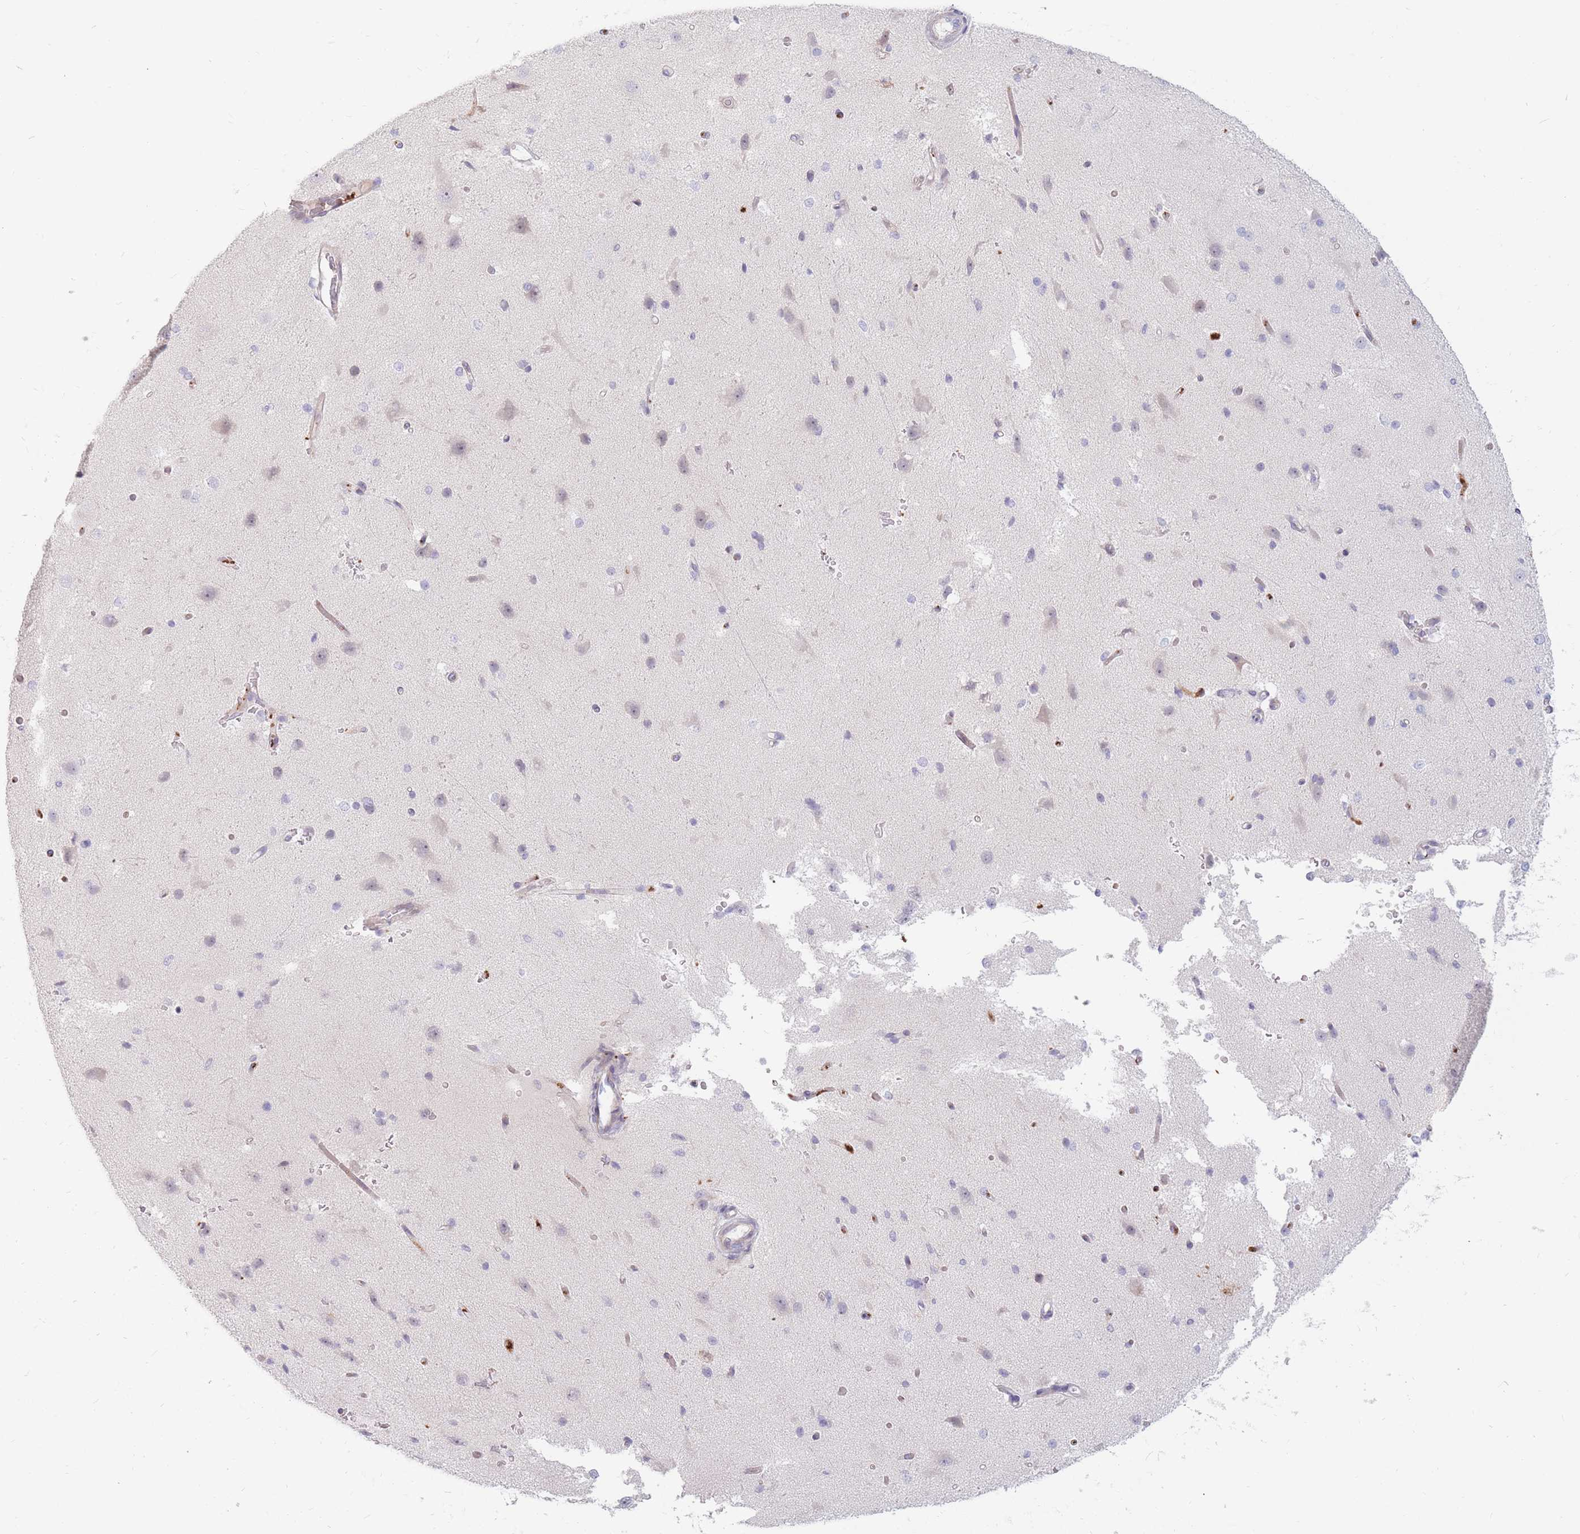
{"staining": {"intensity": "negative", "quantity": "none", "location": "none"}, "tissue": "cerebral cortex", "cell_type": "Endothelial cells", "image_type": "normal", "snomed": [{"axis": "morphology", "description": "Normal tissue, NOS"}, {"axis": "morphology", "description": "Inflammation, NOS"}, {"axis": "topography", "description": "Cerebral cortex"}], "caption": "The immunohistochemistry (IHC) histopathology image has no significant positivity in endothelial cells of cerebral cortex. (DAB (3,3'-diaminobenzidine) immunohistochemistry (IHC), high magnification).", "gene": "PTGDR", "patient": {"sex": "male", "age": 6}}